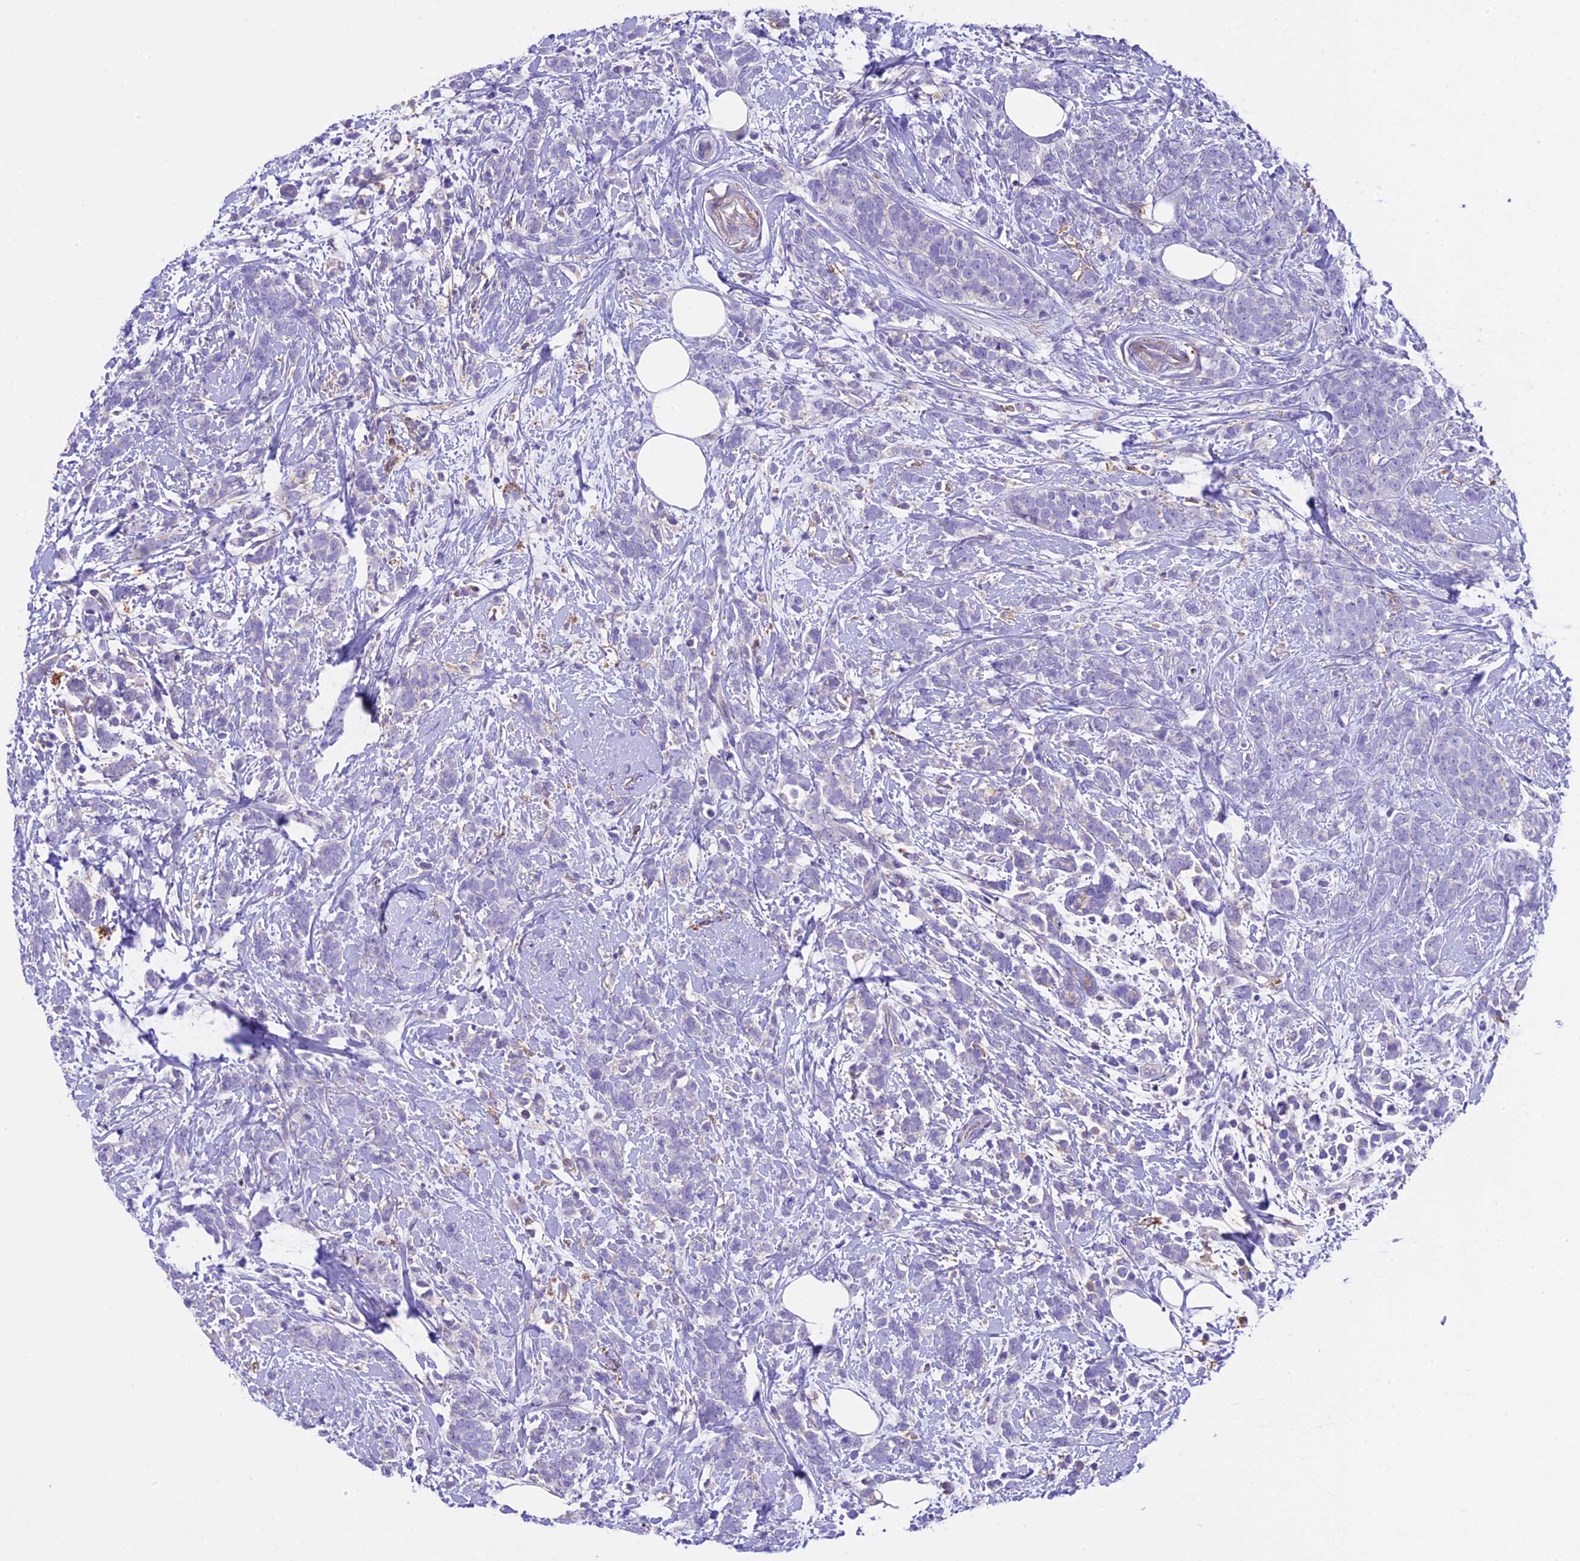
{"staining": {"intensity": "negative", "quantity": "none", "location": "none"}, "tissue": "breast cancer", "cell_type": "Tumor cells", "image_type": "cancer", "snomed": [{"axis": "morphology", "description": "Lobular carcinoma"}, {"axis": "topography", "description": "Breast"}], "caption": "Immunohistochemistry of human lobular carcinoma (breast) reveals no positivity in tumor cells.", "gene": "NOD2", "patient": {"sex": "female", "age": 58}}